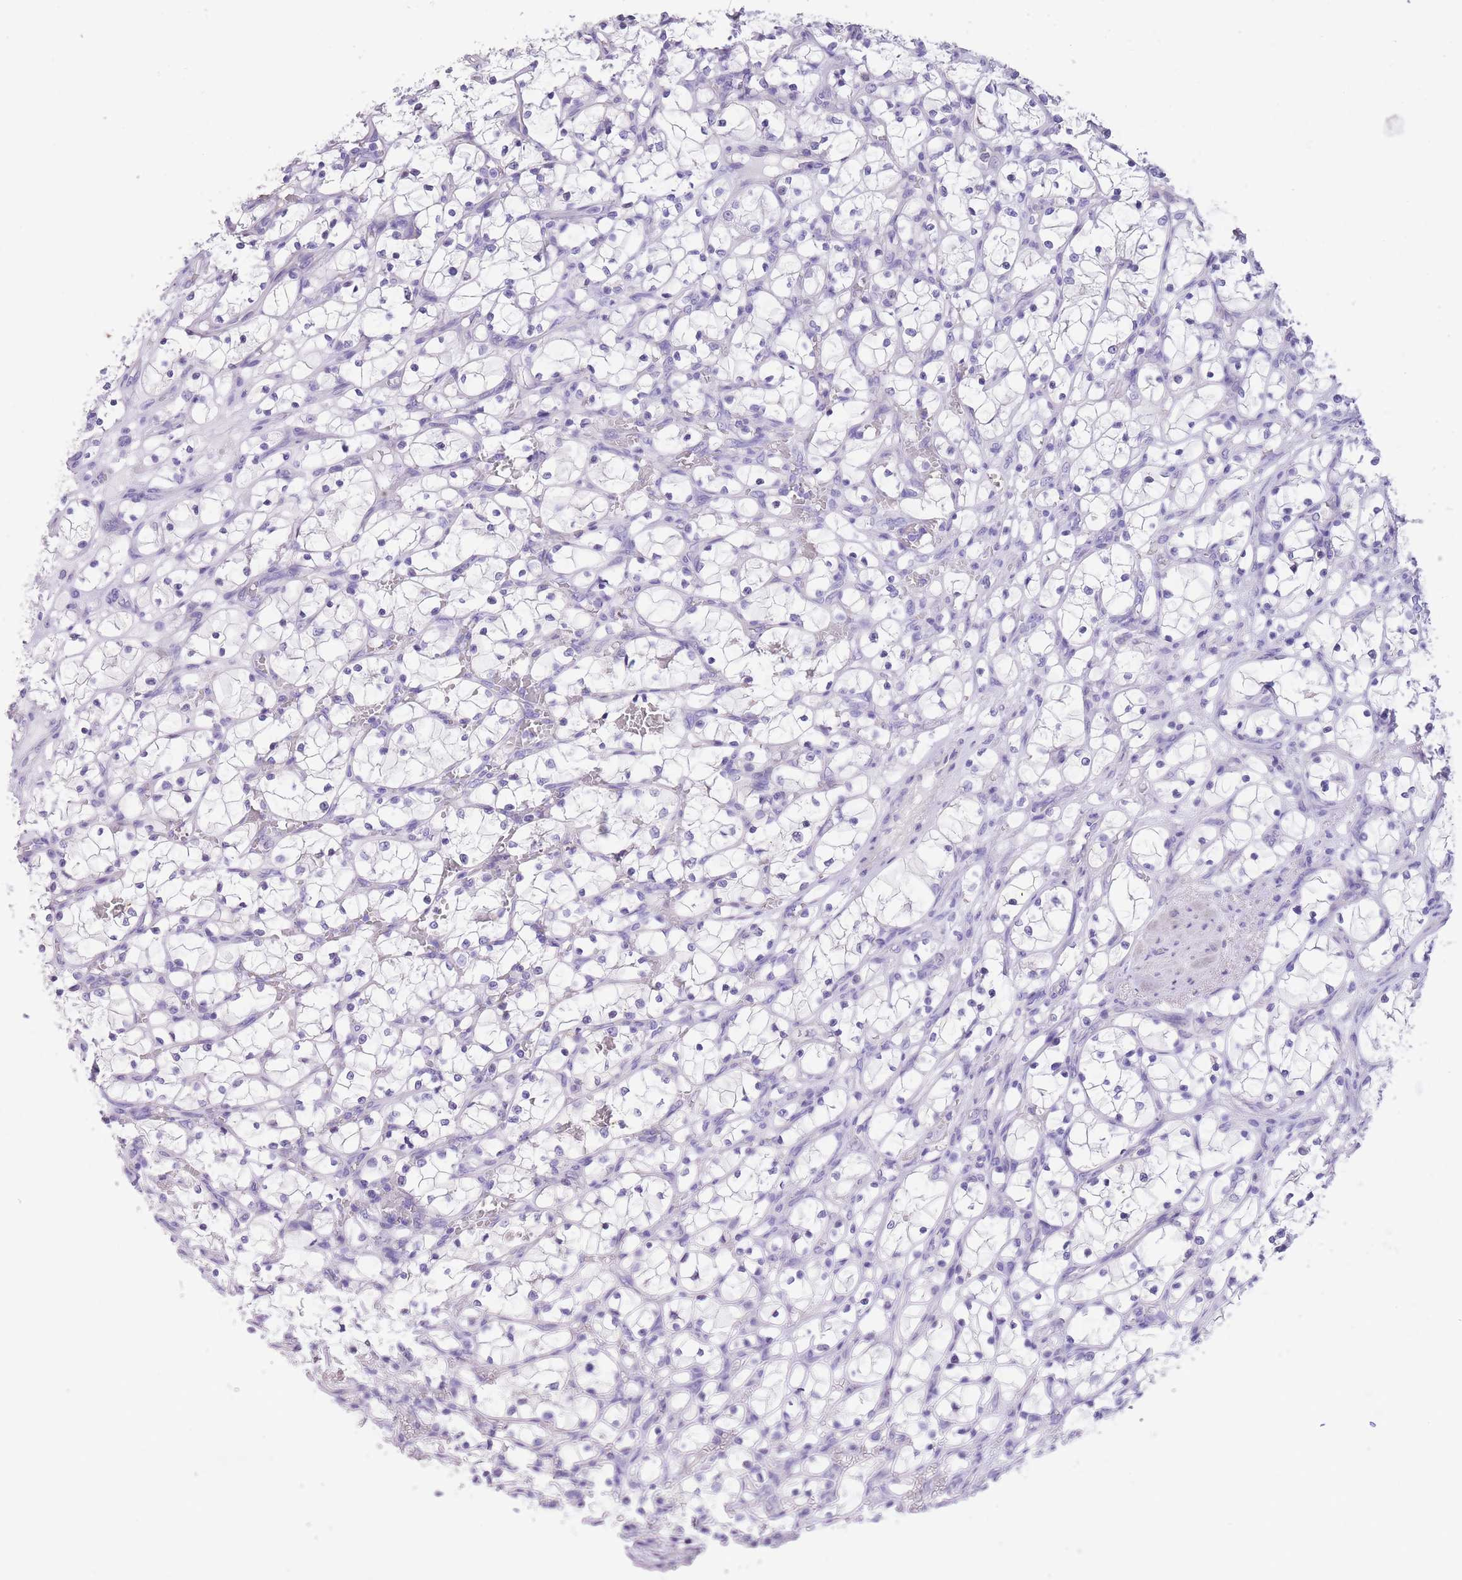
{"staining": {"intensity": "negative", "quantity": "none", "location": "none"}, "tissue": "renal cancer", "cell_type": "Tumor cells", "image_type": "cancer", "snomed": [{"axis": "morphology", "description": "Adenocarcinoma, NOS"}, {"axis": "topography", "description": "Kidney"}], "caption": "Immunohistochemistry of renal cancer (adenocarcinoma) demonstrates no expression in tumor cells.", "gene": "RAI2", "patient": {"sex": "female", "age": 69}}